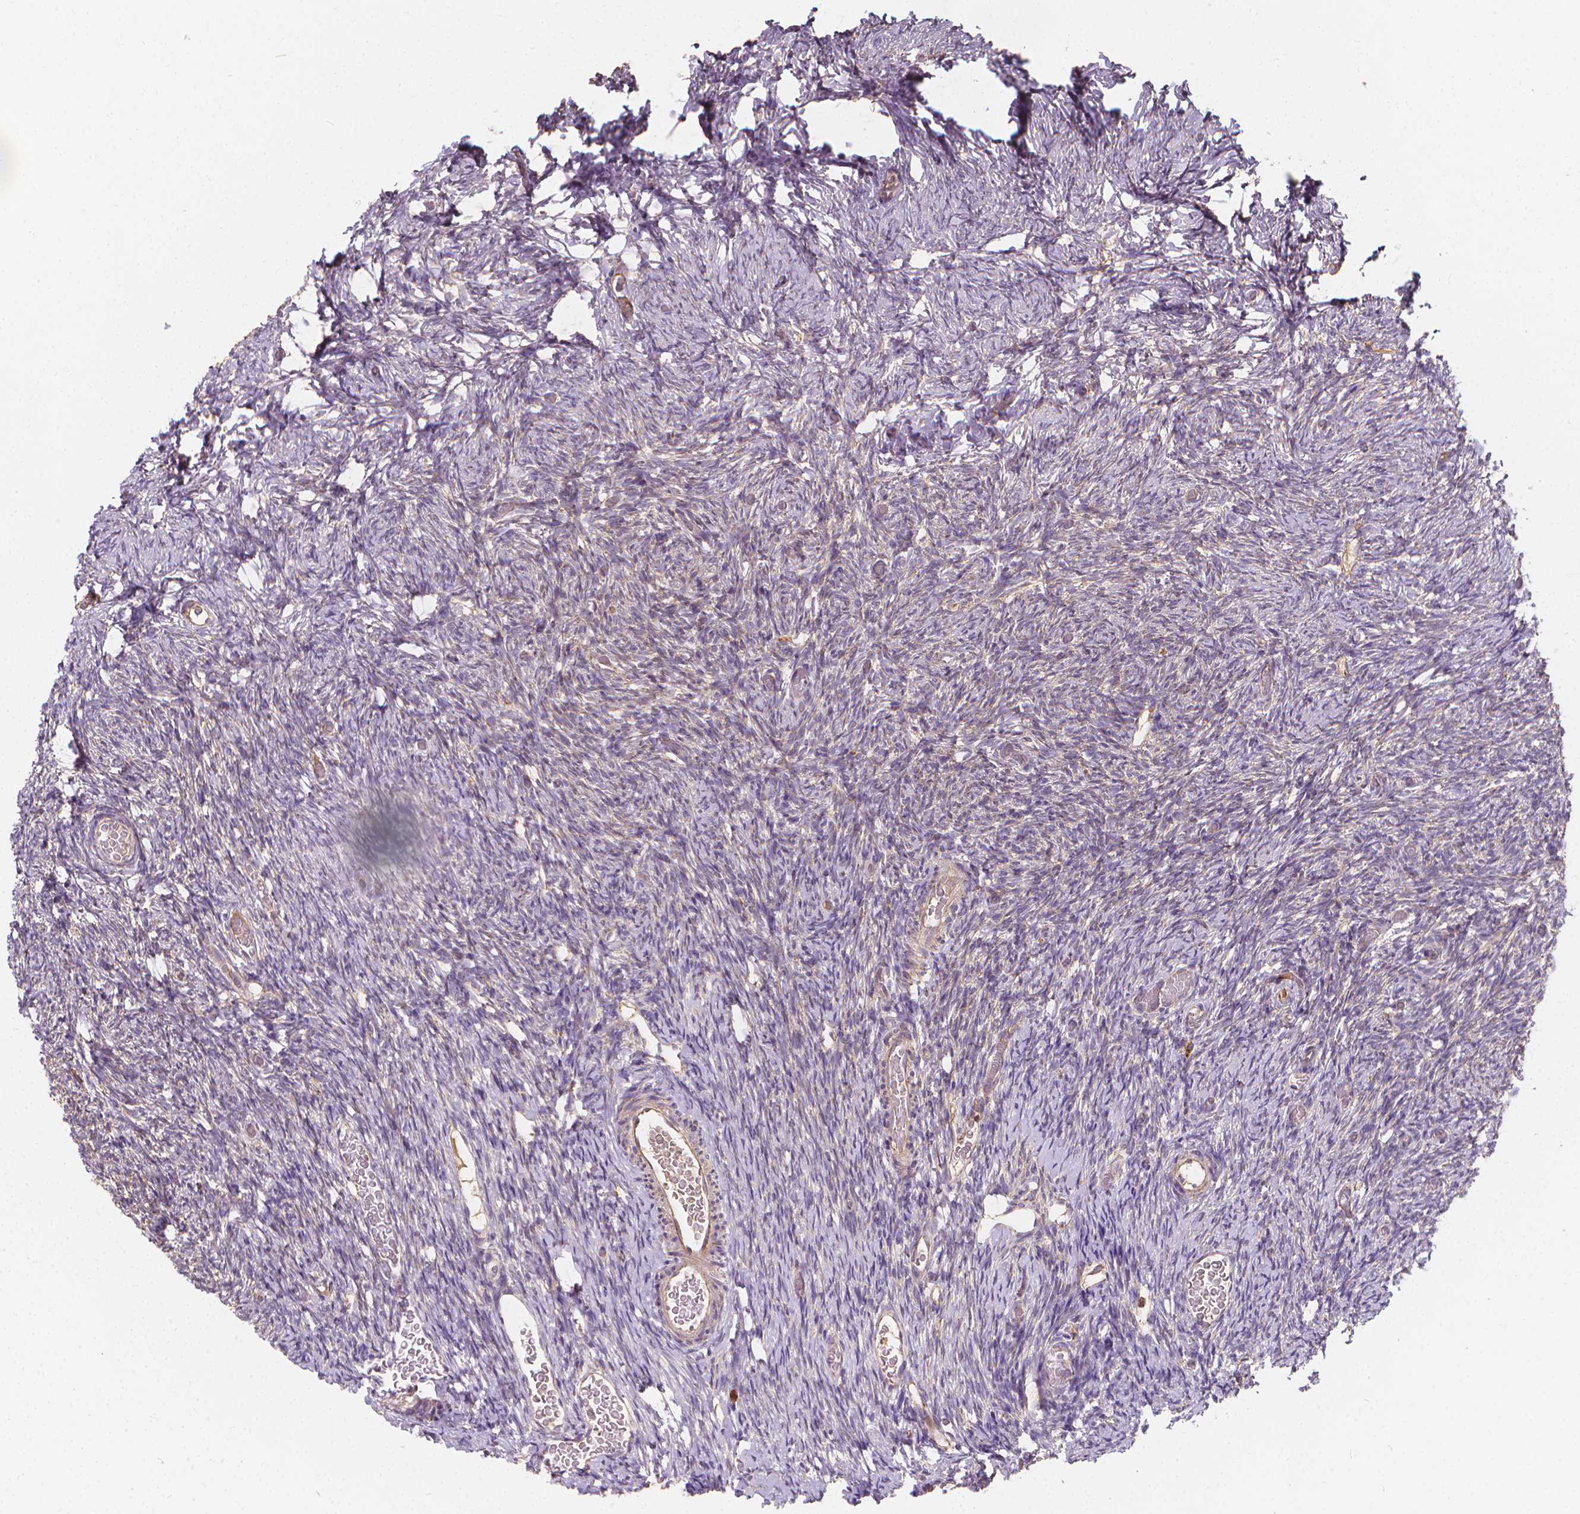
{"staining": {"intensity": "weak", "quantity": "<25%", "location": "cytoplasmic/membranous"}, "tissue": "ovary", "cell_type": "Ovarian stroma cells", "image_type": "normal", "snomed": [{"axis": "morphology", "description": "Normal tissue, NOS"}, {"axis": "topography", "description": "Ovary"}], "caption": "DAB (3,3'-diaminobenzidine) immunohistochemical staining of benign ovary reveals no significant expression in ovarian stroma cells.", "gene": "SNCAIP", "patient": {"sex": "female", "age": 39}}